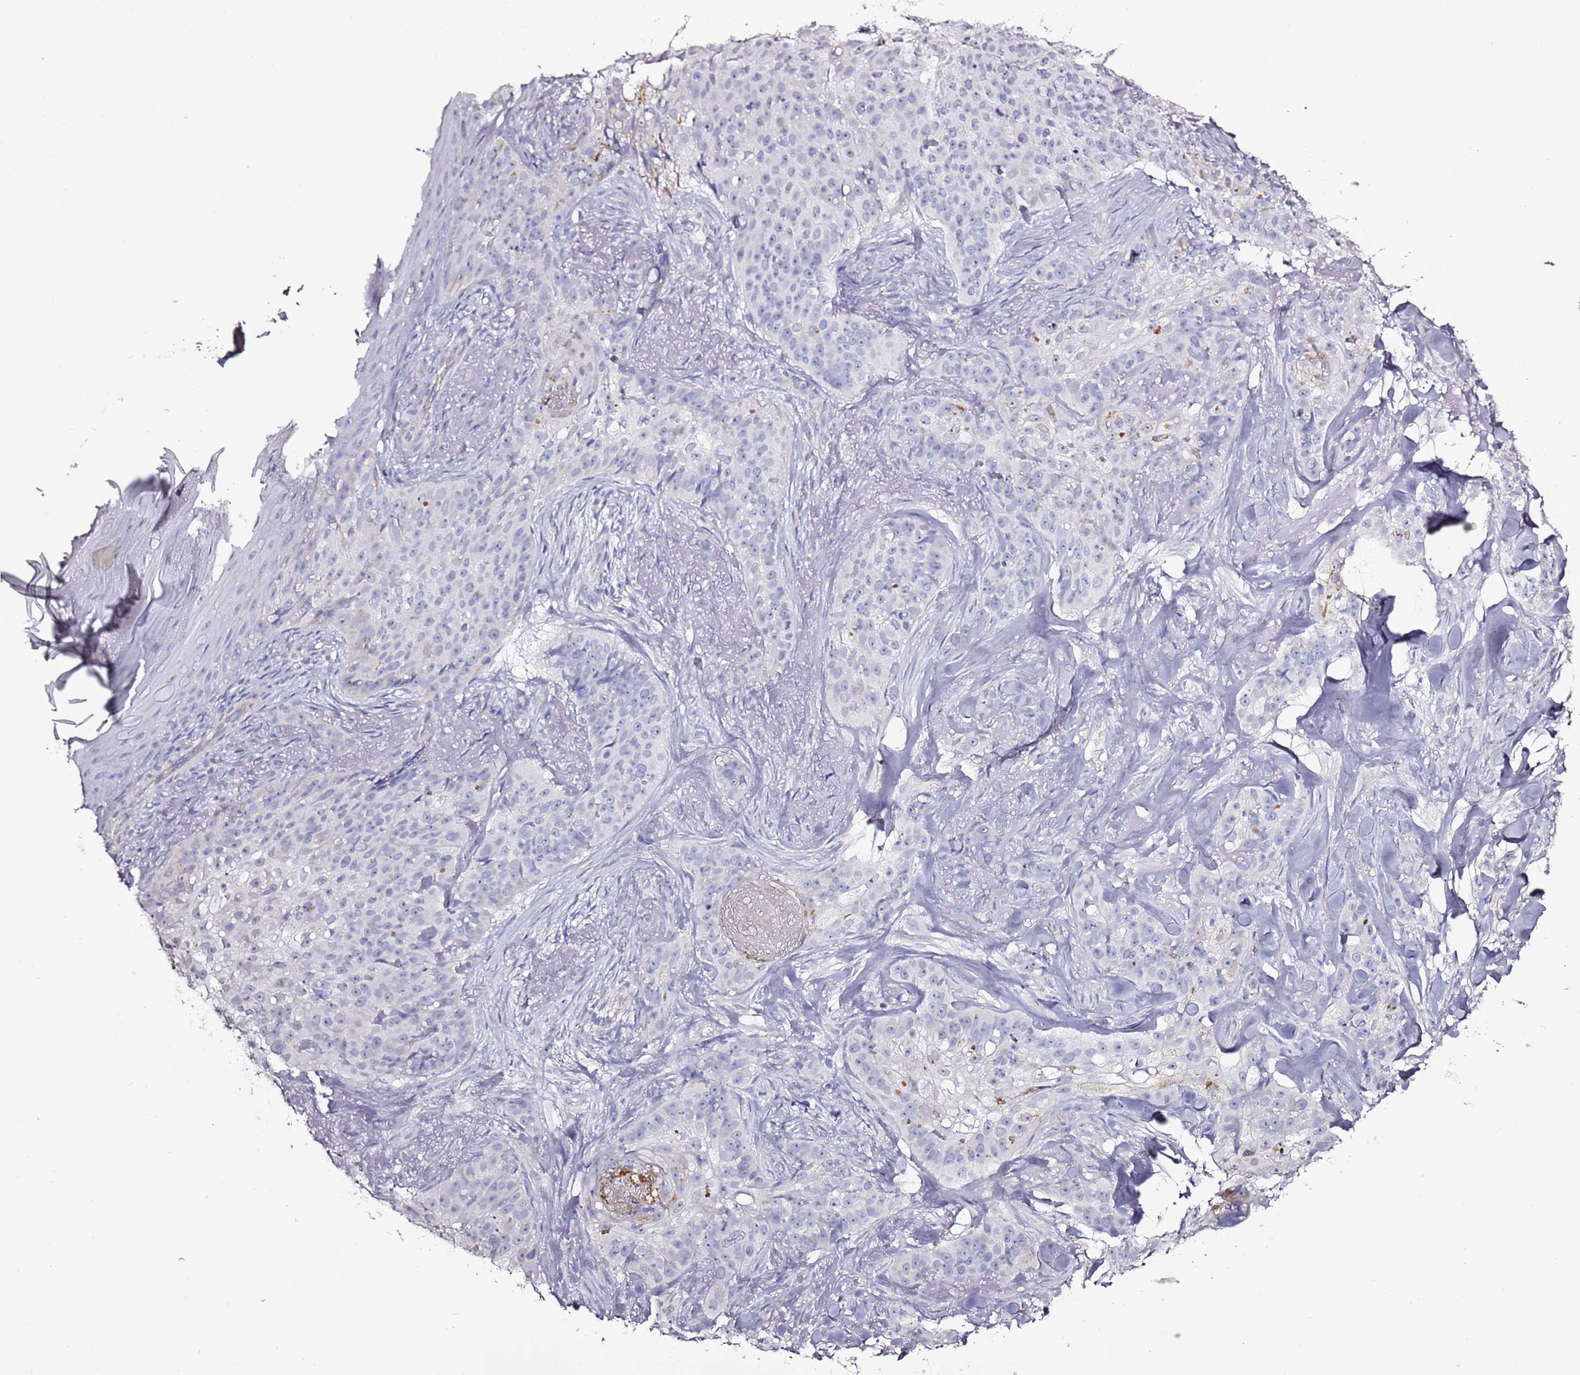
{"staining": {"intensity": "negative", "quantity": "none", "location": "none"}, "tissue": "skin cancer", "cell_type": "Tumor cells", "image_type": "cancer", "snomed": [{"axis": "morphology", "description": "Basal cell carcinoma"}, {"axis": "topography", "description": "Skin"}], "caption": "Human skin cancer stained for a protein using IHC demonstrates no expression in tumor cells.", "gene": "SLC23A1", "patient": {"sex": "female", "age": 92}}